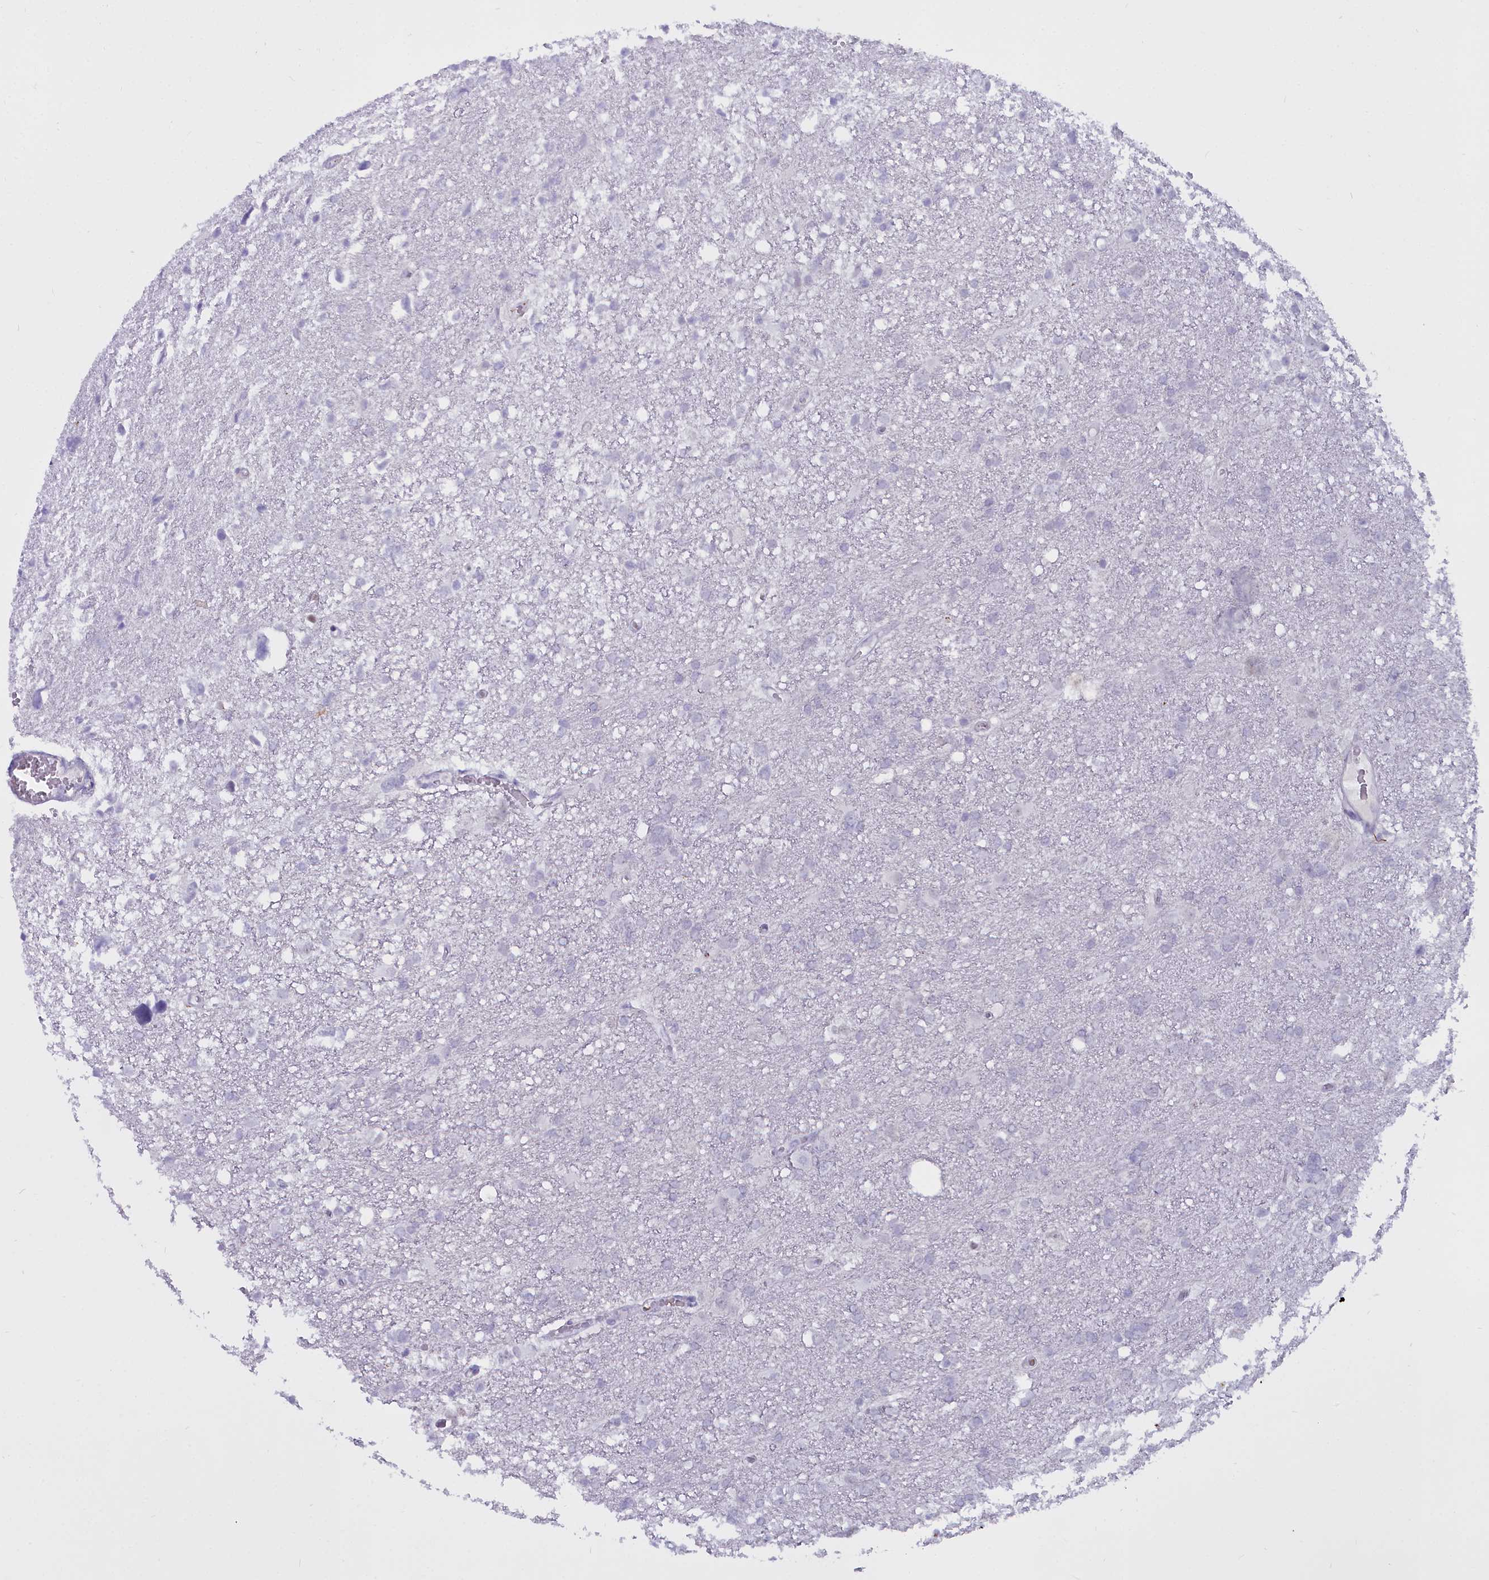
{"staining": {"intensity": "negative", "quantity": "none", "location": "none"}, "tissue": "glioma", "cell_type": "Tumor cells", "image_type": "cancer", "snomed": [{"axis": "morphology", "description": "Glioma, malignant, High grade"}, {"axis": "topography", "description": "Brain"}], "caption": "Immunohistochemistry histopathology image of glioma stained for a protein (brown), which demonstrates no positivity in tumor cells. (DAB (3,3'-diaminobenzidine) immunohistochemistry (IHC), high magnification).", "gene": "OSTN", "patient": {"sex": "male", "age": 61}}